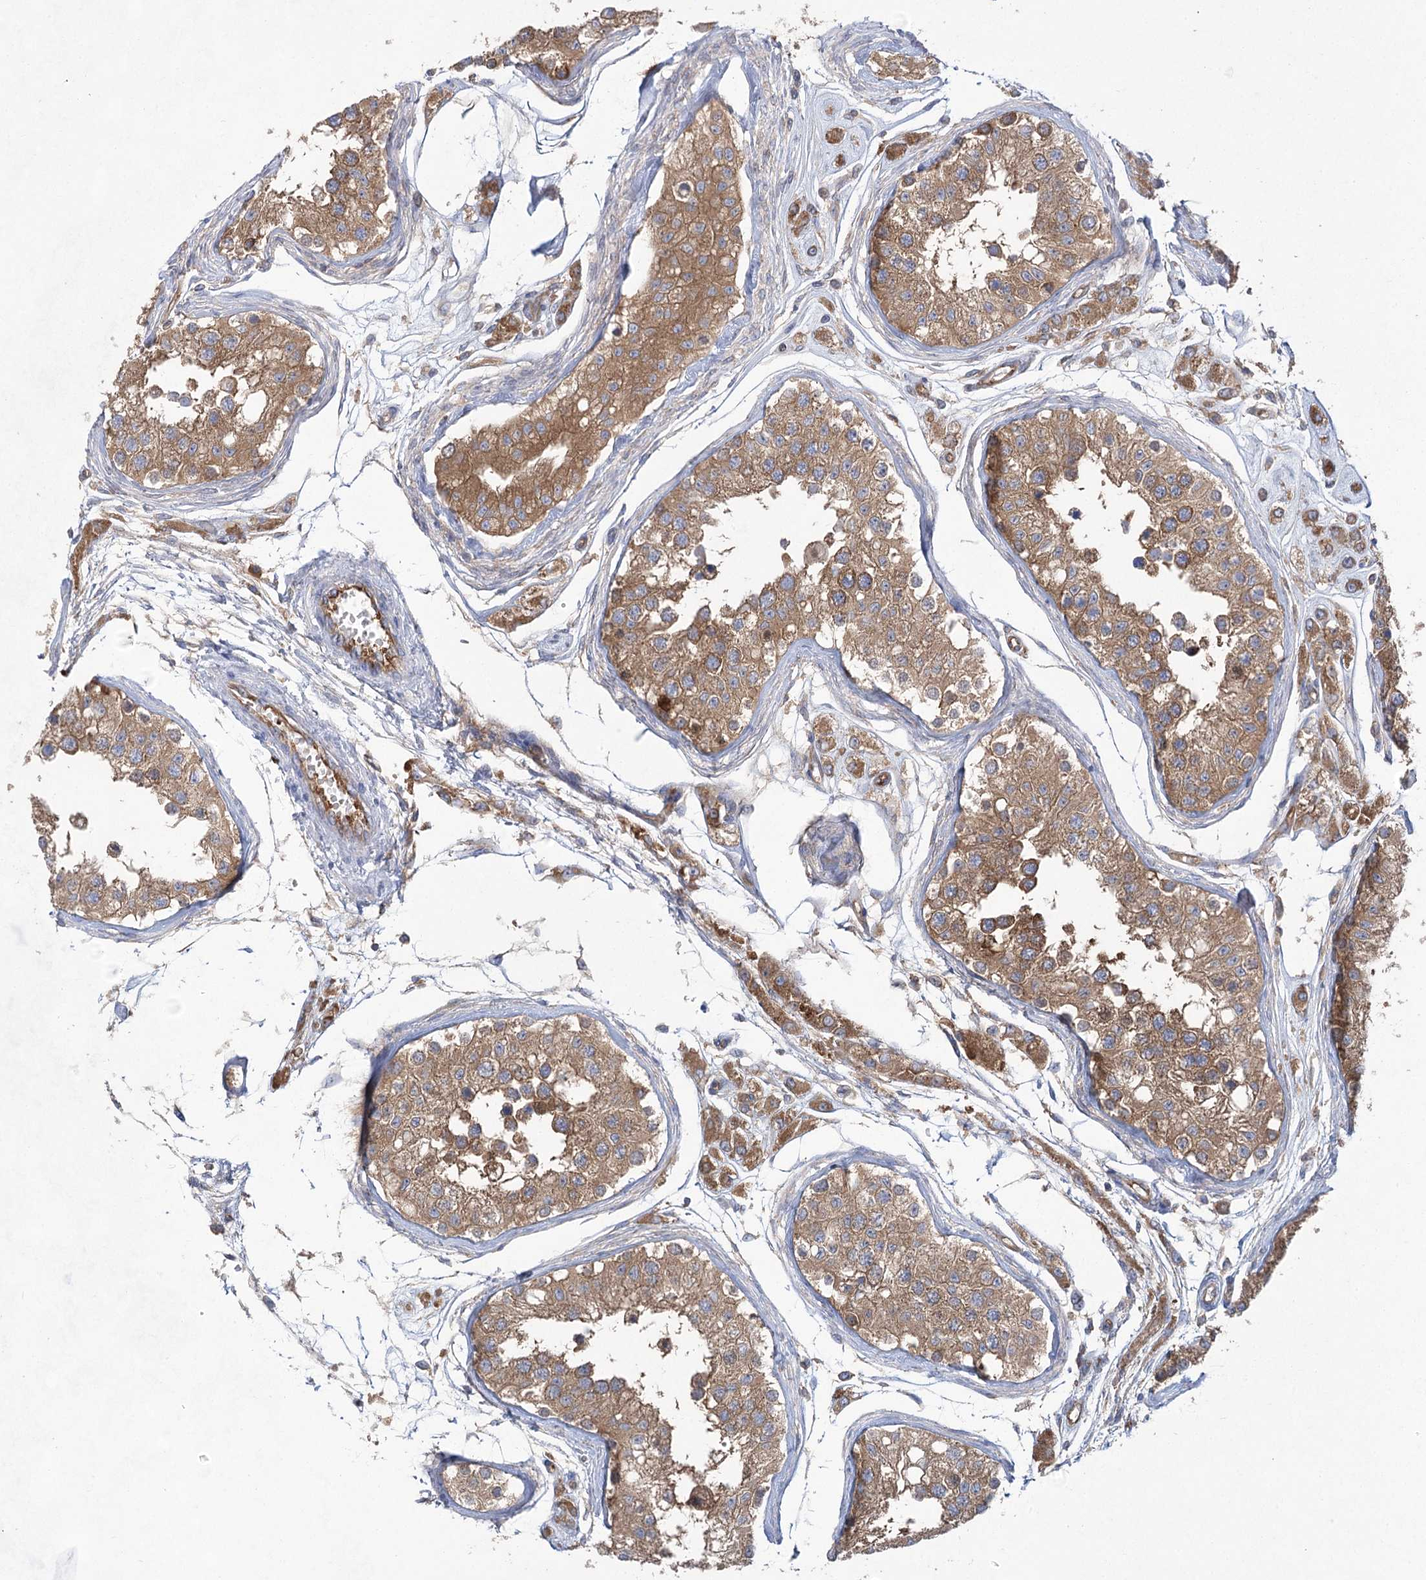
{"staining": {"intensity": "strong", "quantity": ">75%", "location": "cytoplasmic/membranous"}, "tissue": "testis", "cell_type": "Cells in seminiferous ducts", "image_type": "normal", "snomed": [{"axis": "morphology", "description": "Normal tissue, NOS"}, {"axis": "morphology", "description": "Adenocarcinoma, metastatic, NOS"}, {"axis": "topography", "description": "Testis"}], "caption": "Immunohistochemistry (IHC) staining of unremarkable testis, which shows high levels of strong cytoplasmic/membranous positivity in approximately >75% of cells in seminiferous ducts indicating strong cytoplasmic/membranous protein positivity. The staining was performed using DAB (brown) for protein detection and nuclei were counterstained in hematoxylin (blue).", "gene": "EIF3A", "patient": {"sex": "male", "age": 26}}